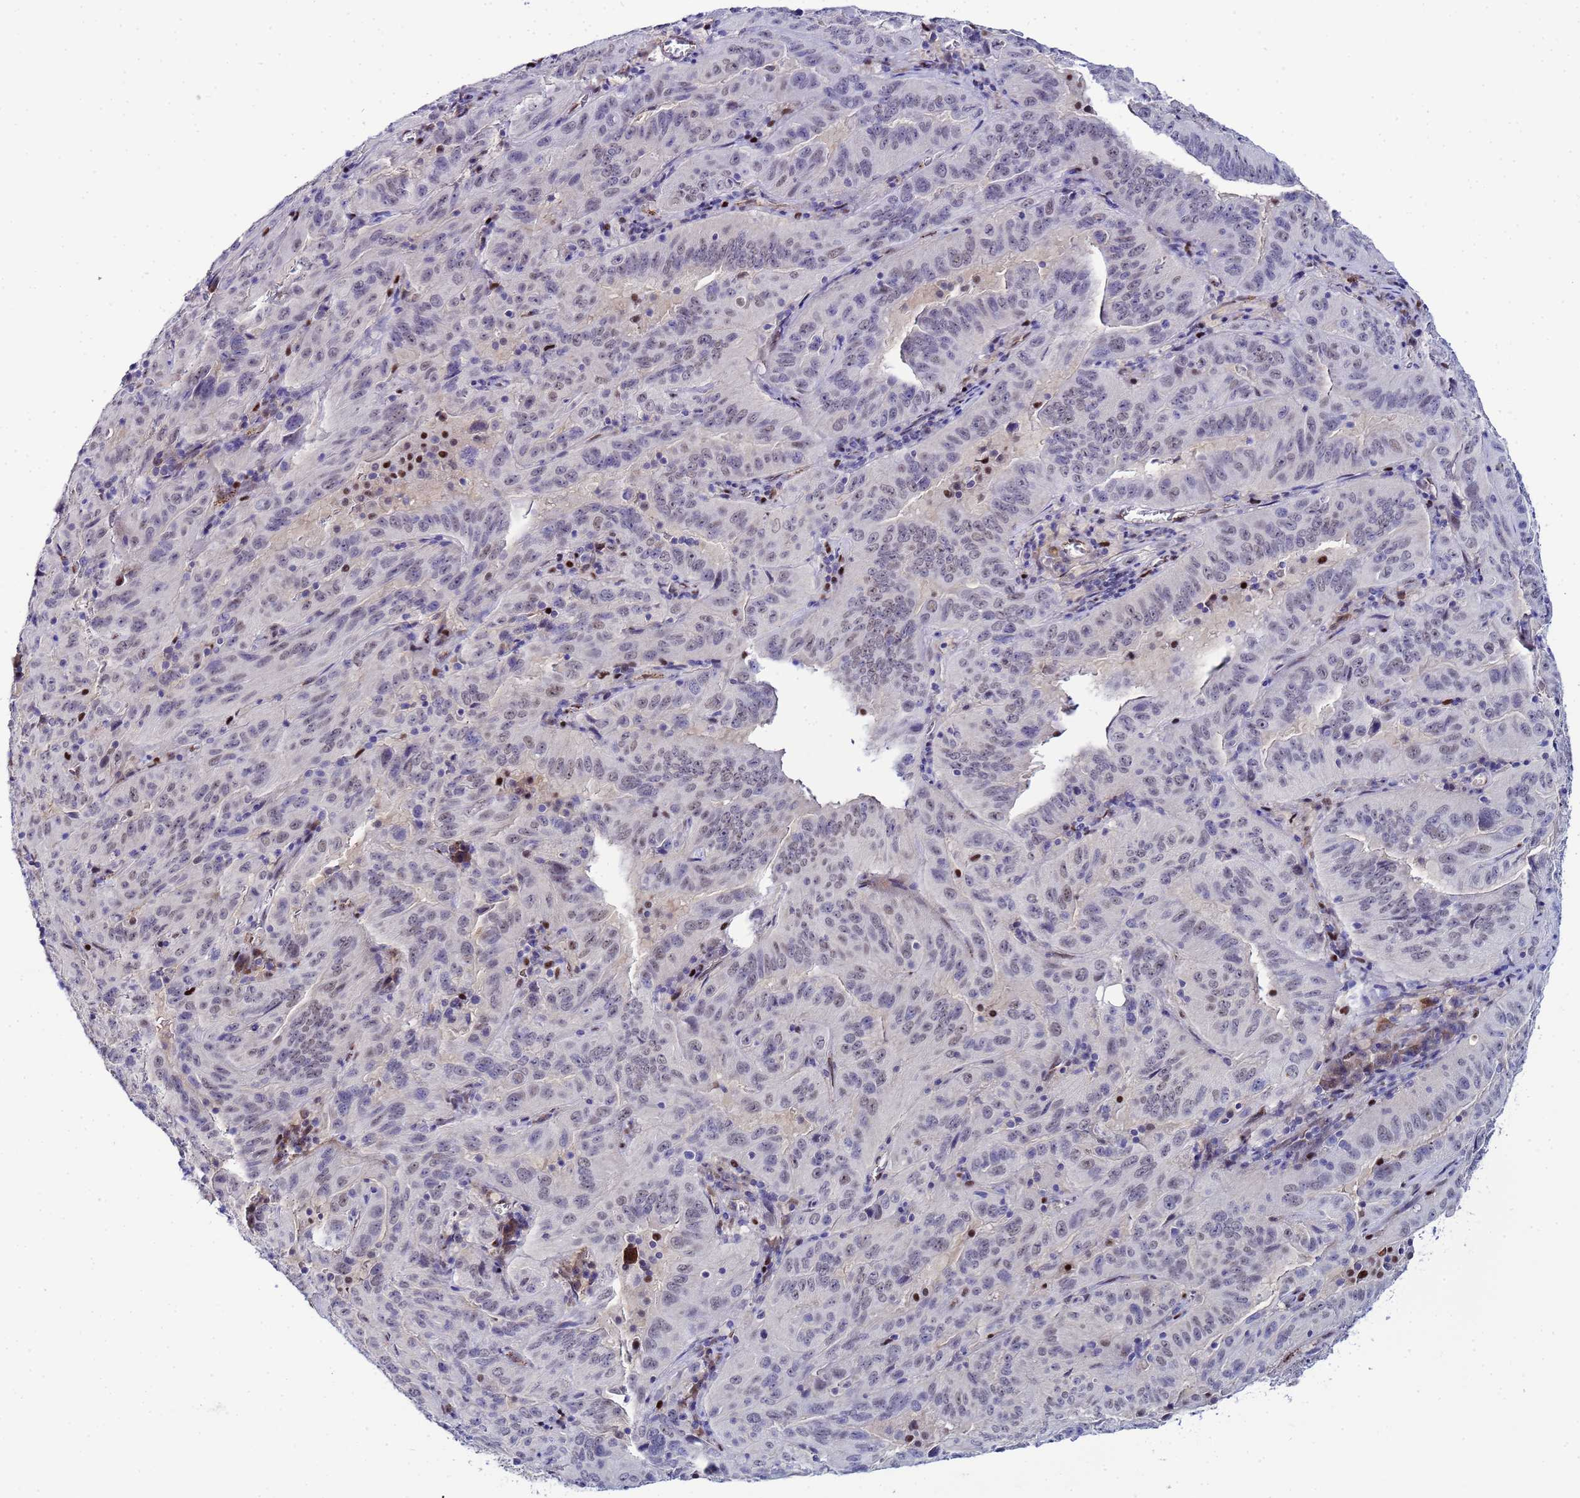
{"staining": {"intensity": "negative", "quantity": "none", "location": "none"}, "tissue": "pancreatic cancer", "cell_type": "Tumor cells", "image_type": "cancer", "snomed": [{"axis": "morphology", "description": "Adenocarcinoma, NOS"}, {"axis": "topography", "description": "Pancreas"}], "caption": "Pancreatic cancer stained for a protein using immunohistochemistry (IHC) exhibits no expression tumor cells.", "gene": "SLC25A37", "patient": {"sex": "male", "age": 63}}